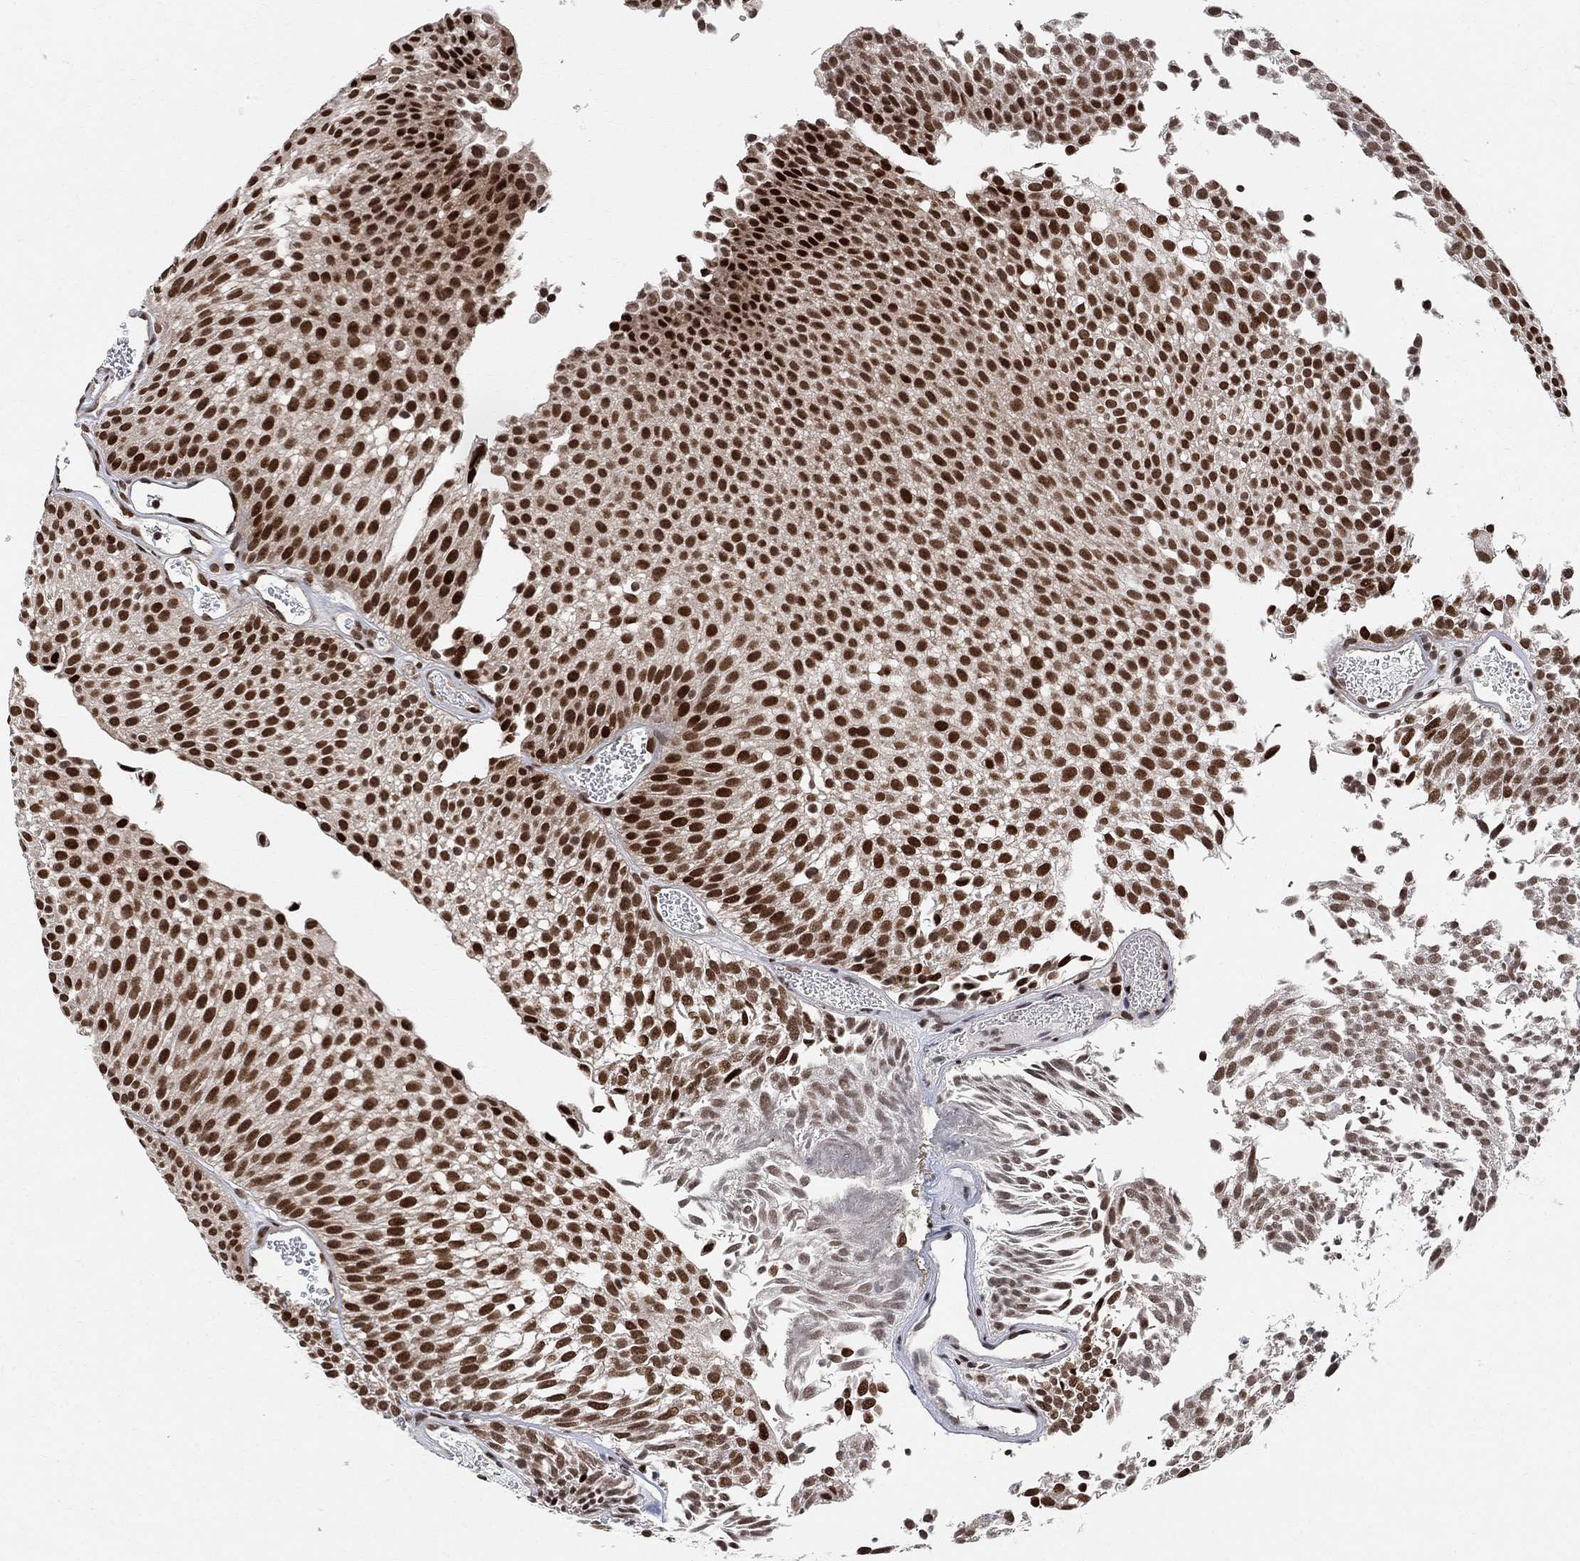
{"staining": {"intensity": "strong", "quantity": ">75%", "location": "nuclear"}, "tissue": "urothelial cancer", "cell_type": "Tumor cells", "image_type": "cancer", "snomed": [{"axis": "morphology", "description": "Urothelial carcinoma, Low grade"}, {"axis": "topography", "description": "Urinary bladder"}], "caption": "Low-grade urothelial carcinoma stained with a brown dye reveals strong nuclear positive expression in about >75% of tumor cells.", "gene": "E4F1", "patient": {"sex": "male", "age": 52}}